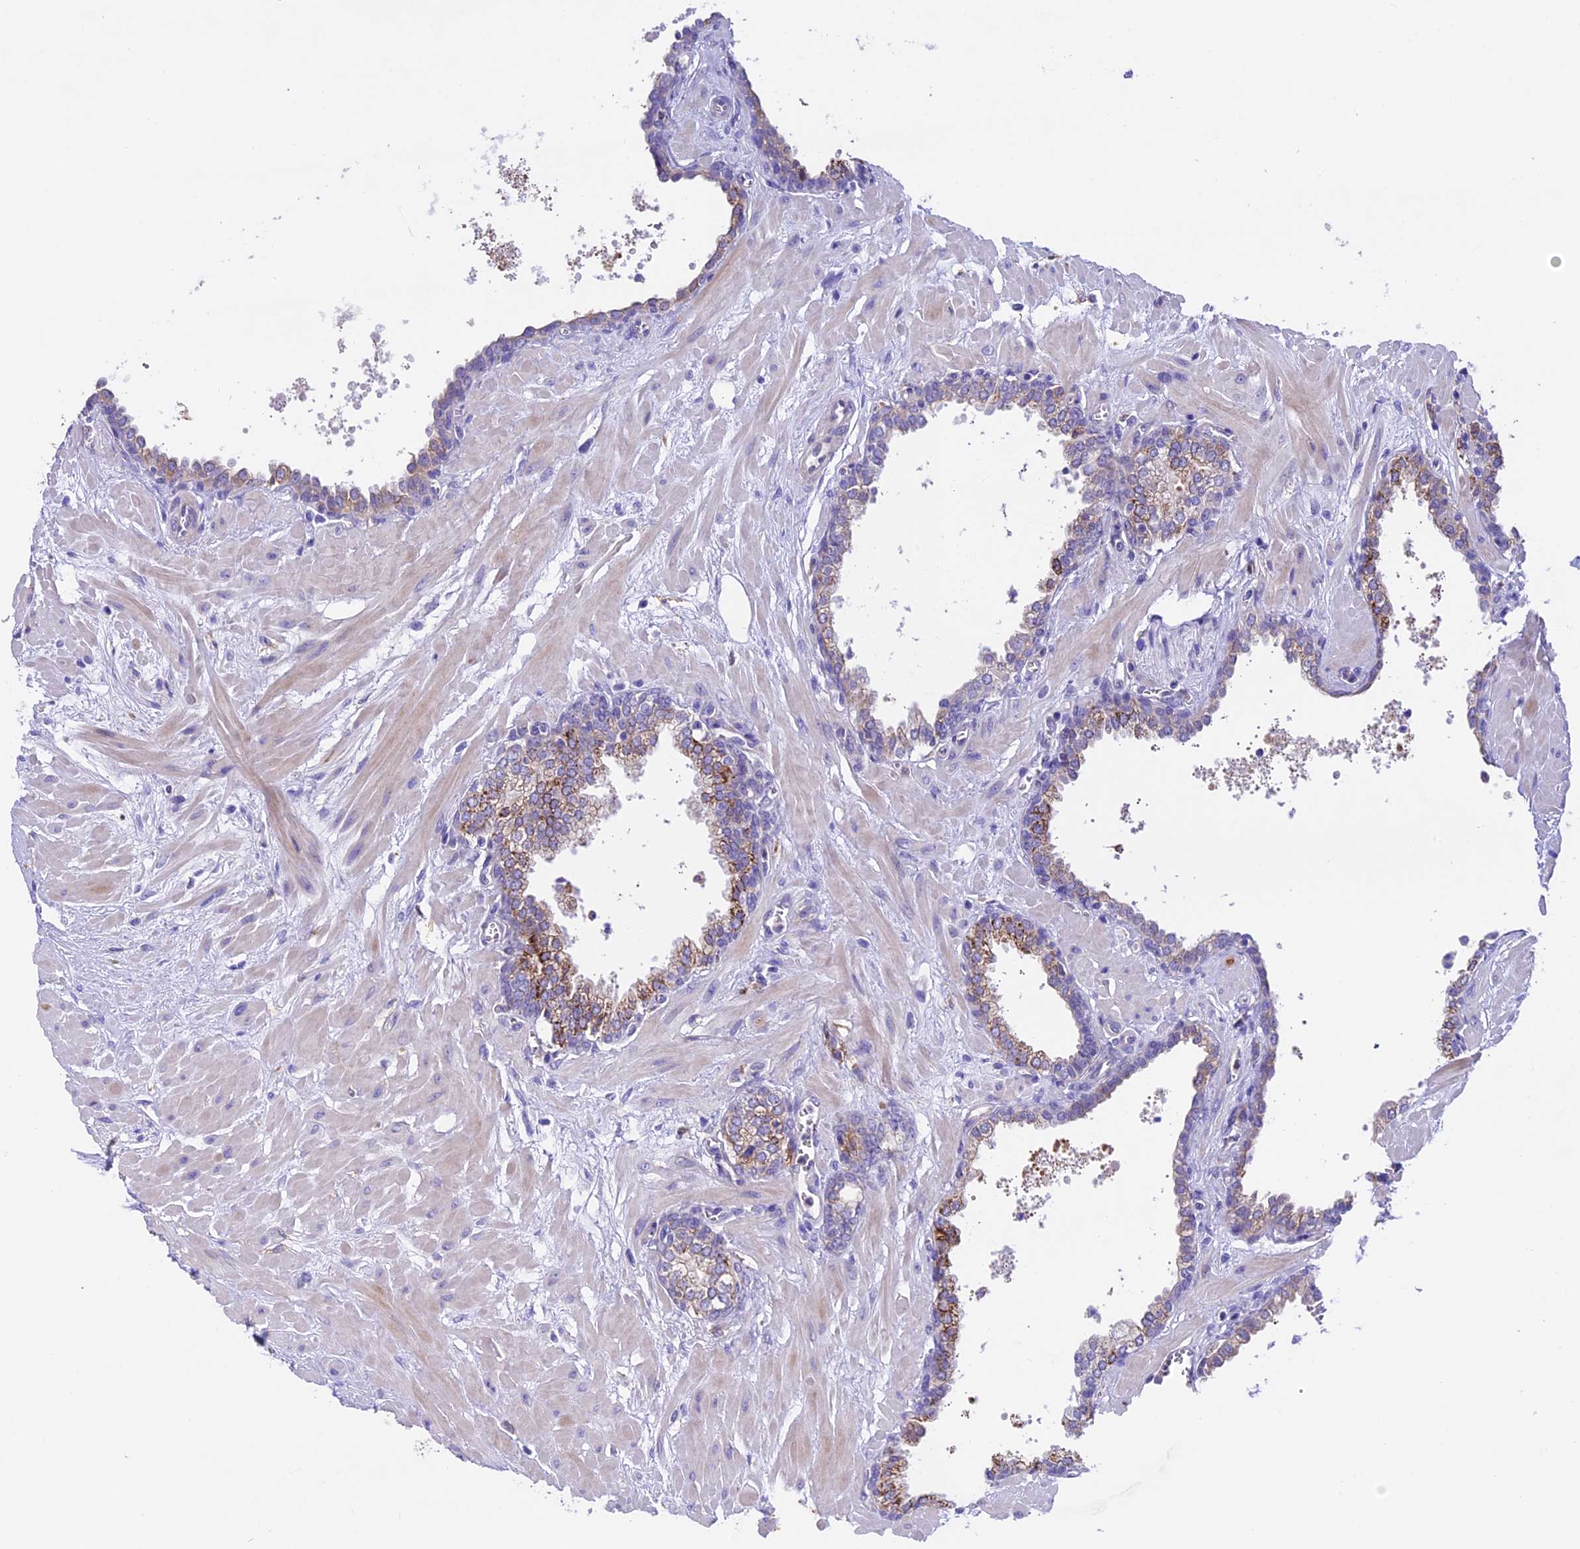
{"staining": {"intensity": "moderate", "quantity": "<25%", "location": "cytoplasmic/membranous"}, "tissue": "prostate", "cell_type": "Glandular cells", "image_type": "normal", "snomed": [{"axis": "morphology", "description": "Normal tissue, NOS"}, {"axis": "topography", "description": "Prostate"}], "caption": "High-power microscopy captured an immunohistochemistry (IHC) photomicrograph of normal prostate, revealing moderate cytoplasmic/membranous positivity in approximately <25% of glandular cells.", "gene": "NOD2", "patient": {"sex": "male", "age": 60}}